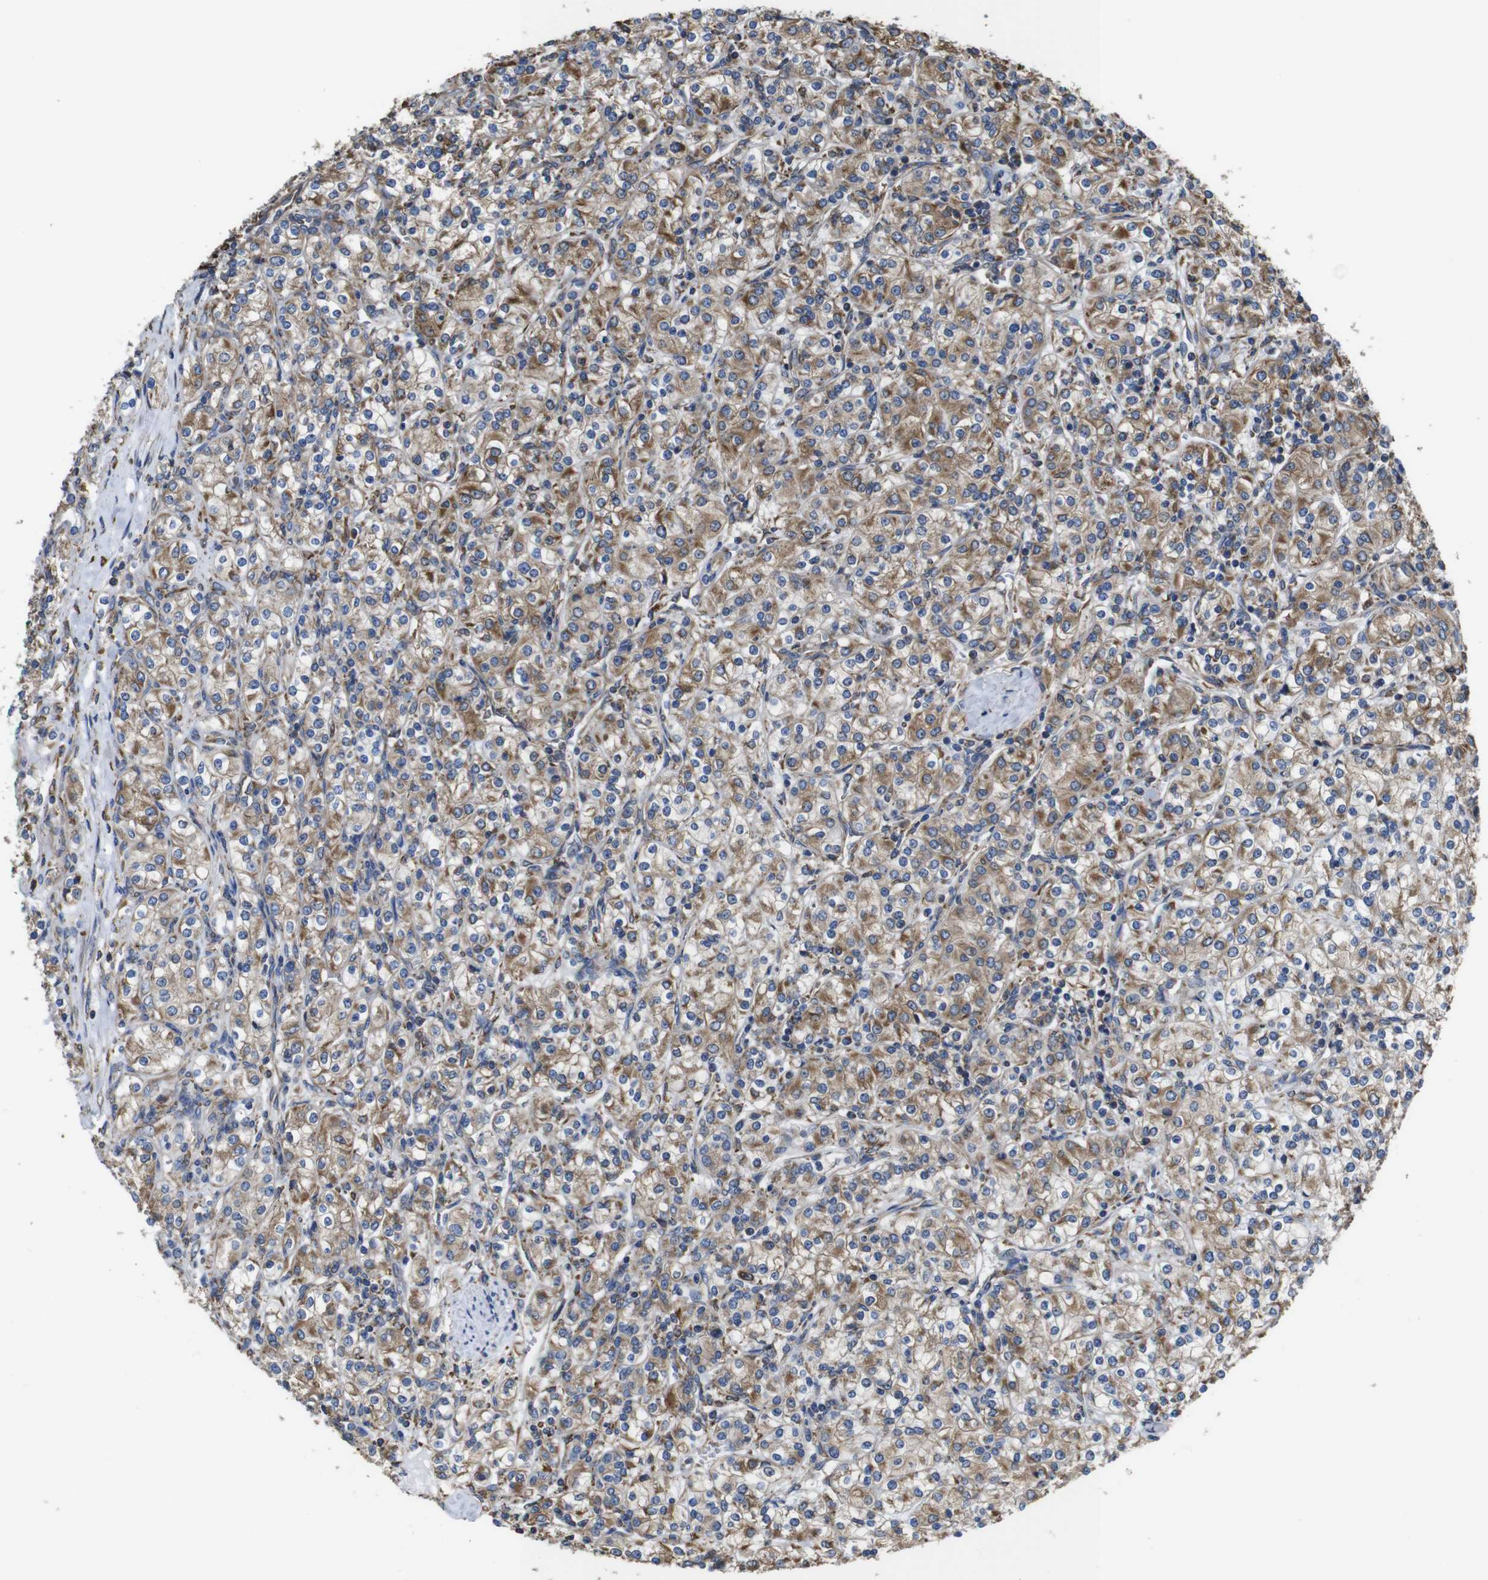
{"staining": {"intensity": "moderate", "quantity": ">75%", "location": "cytoplasmic/membranous"}, "tissue": "renal cancer", "cell_type": "Tumor cells", "image_type": "cancer", "snomed": [{"axis": "morphology", "description": "Adenocarcinoma, NOS"}, {"axis": "topography", "description": "Kidney"}], "caption": "Human renal adenocarcinoma stained with a protein marker reveals moderate staining in tumor cells.", "gene": "PPIB", "patient": {"sex": "male", "age": 77}}